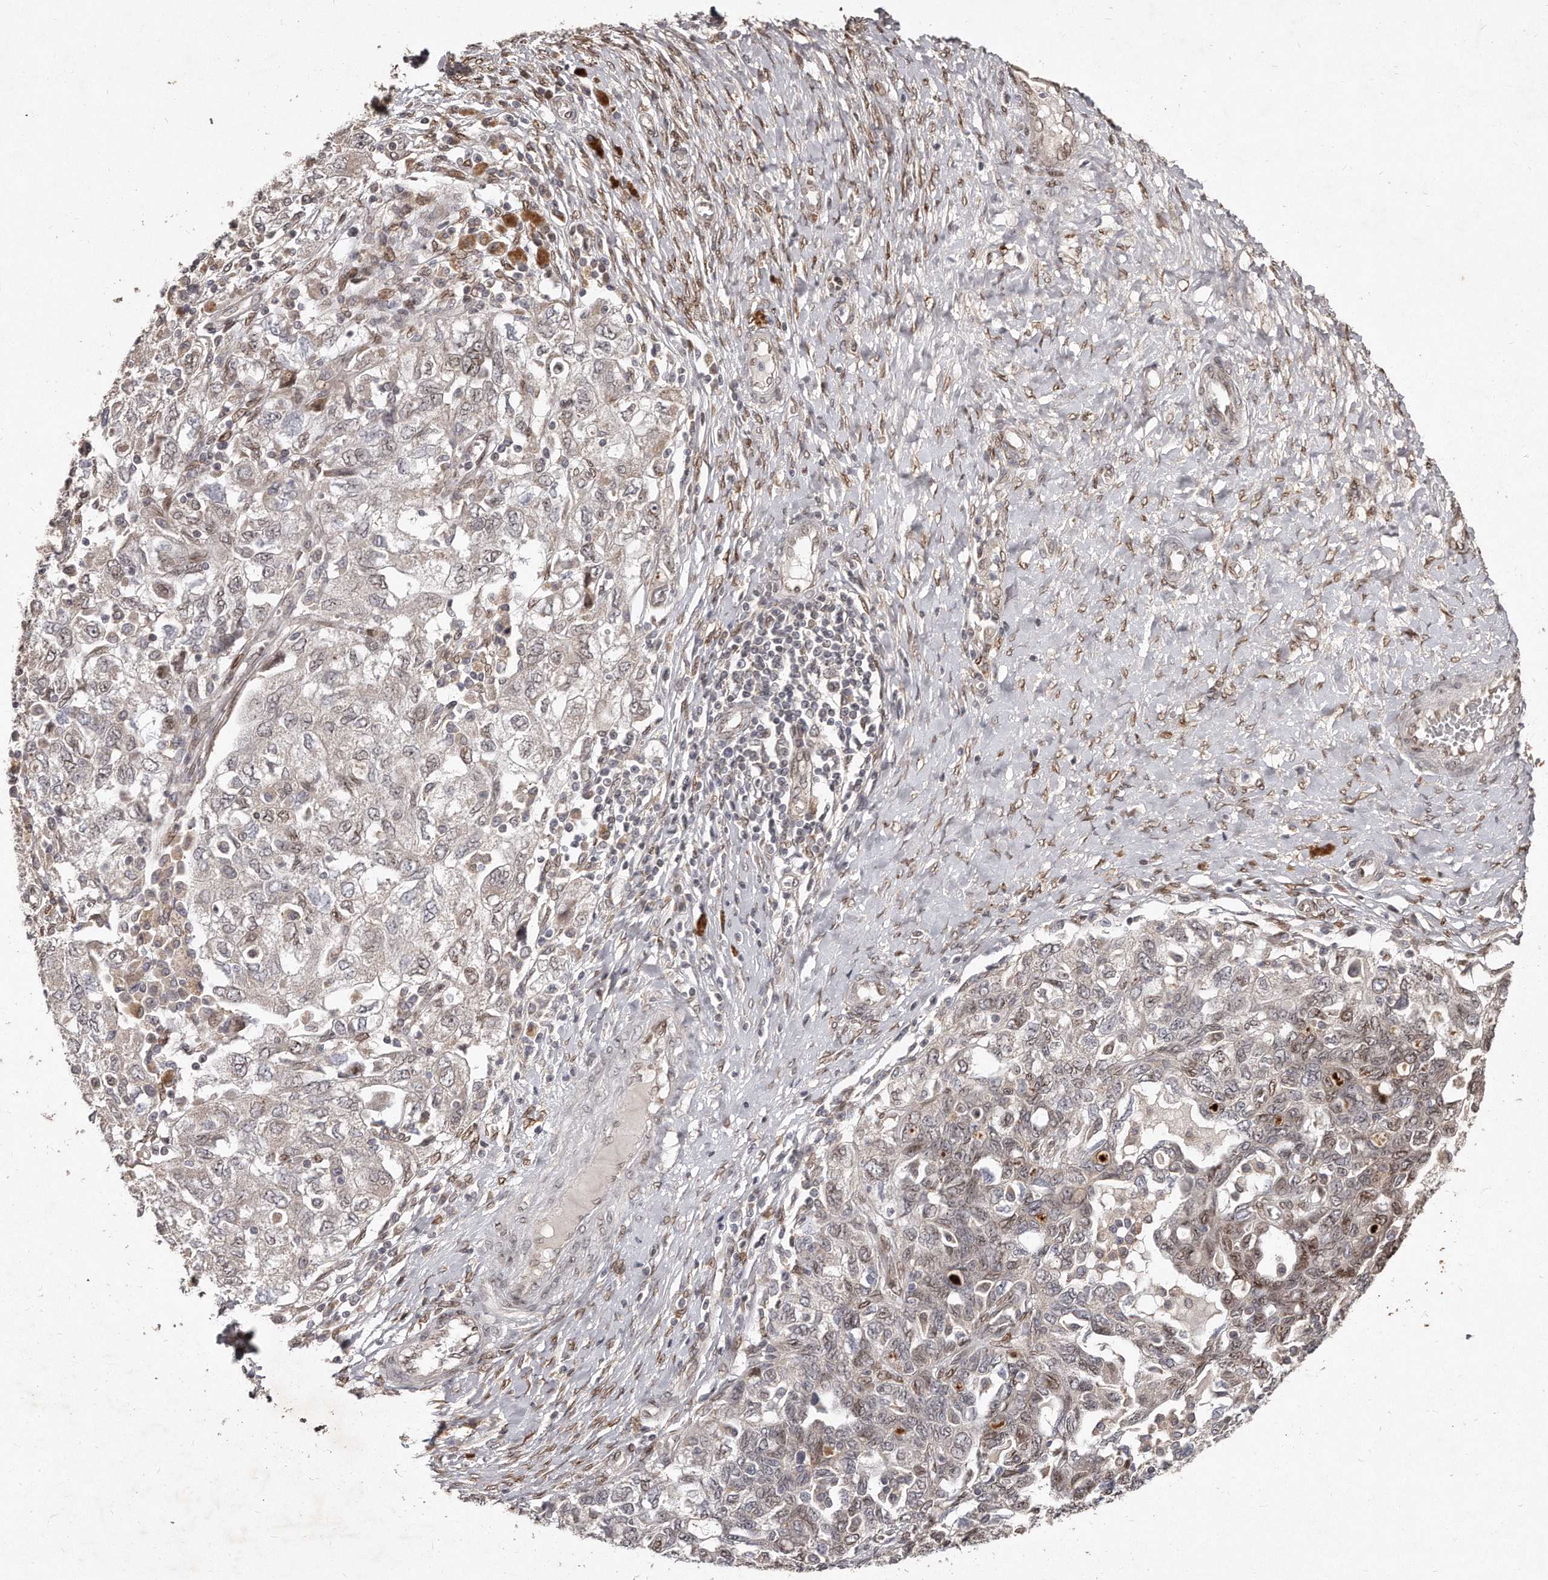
{"staining": {"intensity": "weak", "quantity": "25%-75%", "location": "cytoplasmic/membranous,nuclear"}, "tissue": "ovarian cancer", "cell_type": "Tumor cells", "image_type": "cancer", "snomed": [{"axis": "morphology", "description": "Carcinoma, NOS"}, {"axis": "morphology", "description": "Cystadenocarcinoma, serous, NOS"}, {"axis": "topography", "description": "Ovary"}], "caption": "Tumor cells display low levels of weak cytoplasmic/membranous and nuclear expression in approximately 25%-75% of cells in ovarian cancer (serous cystadenocarcinoma).", "gene": "HASPIN", "patient": {"sex": "female", "age": 69}}